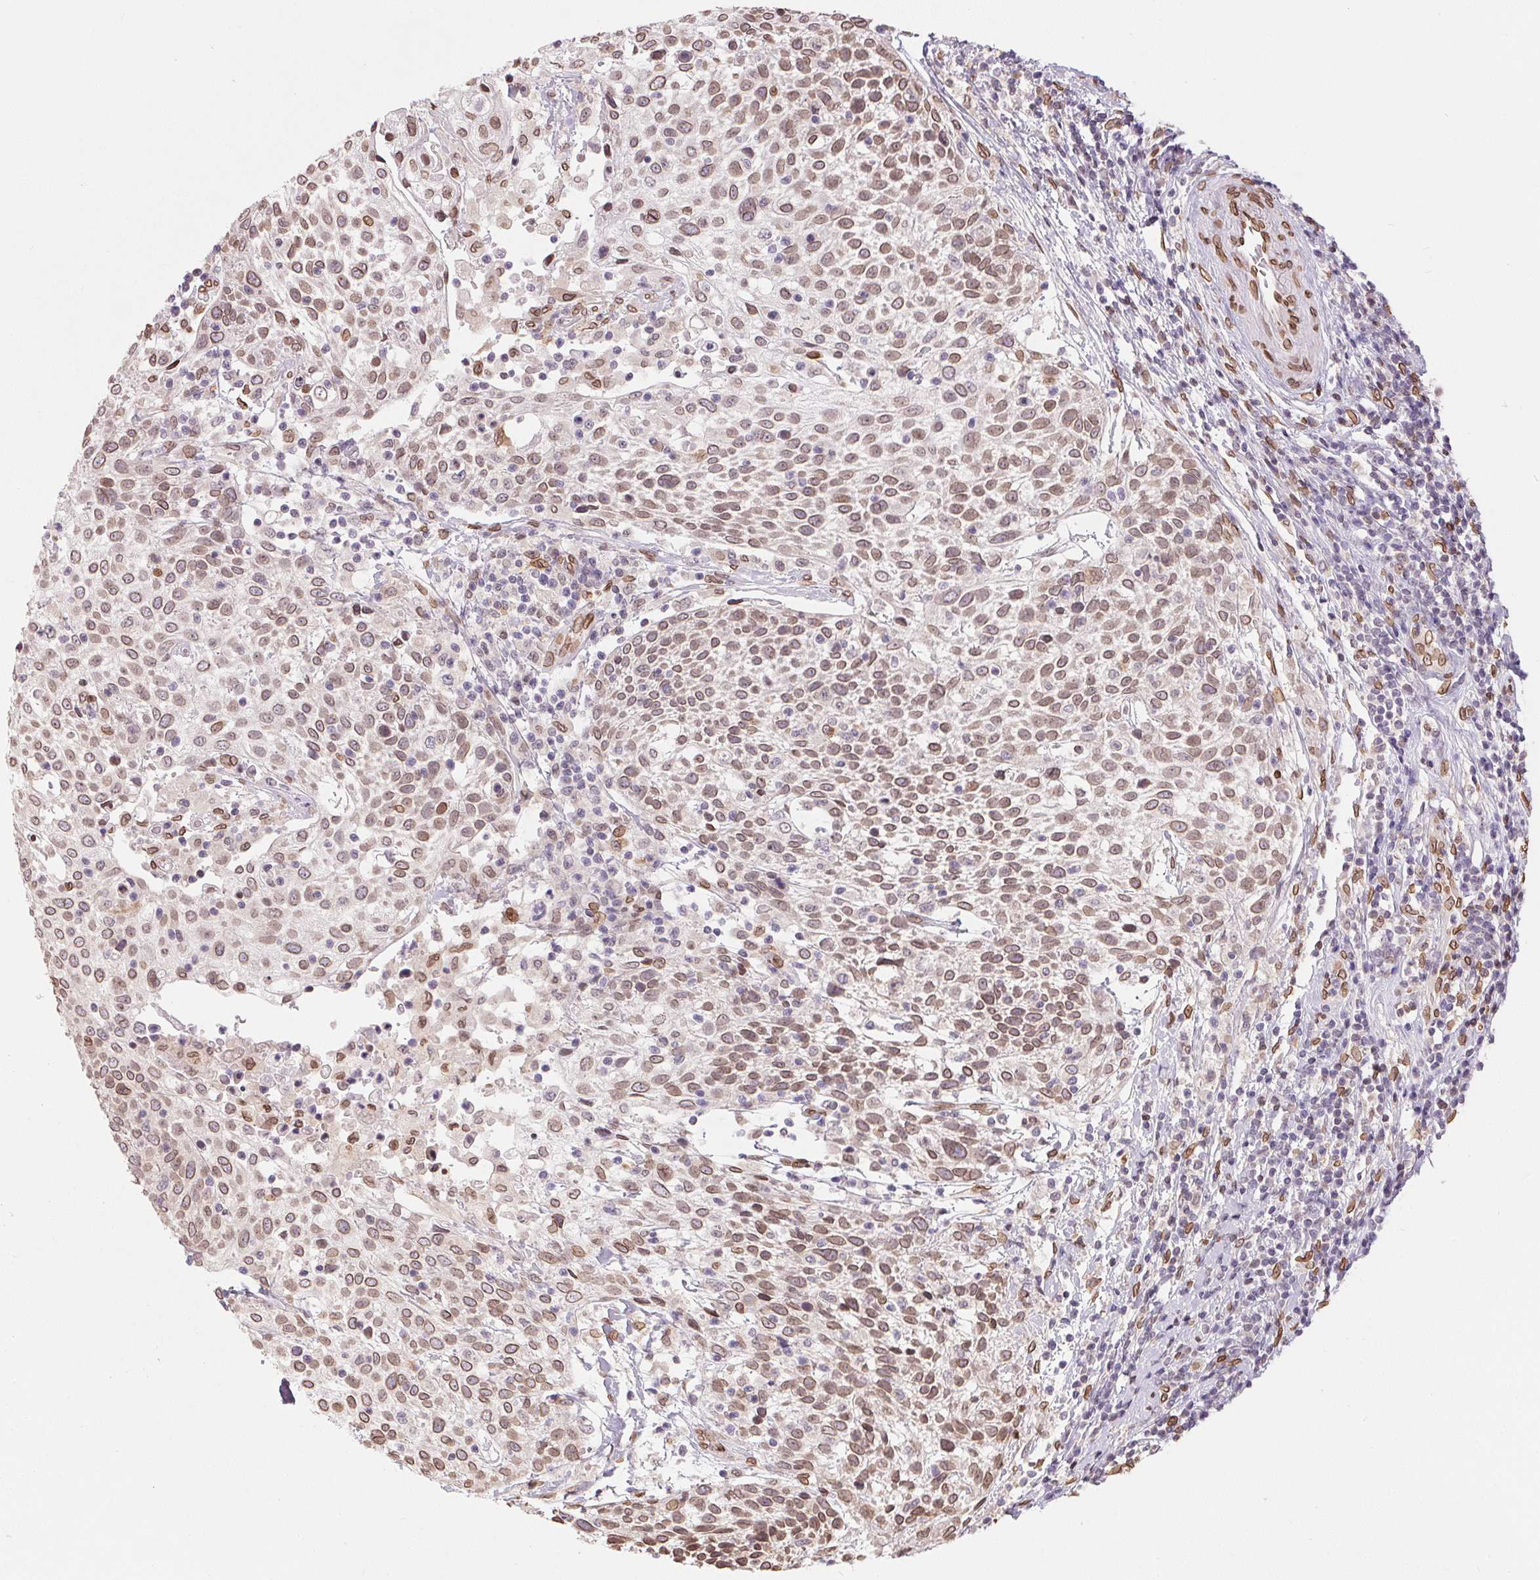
{"staining": {"intensity": "moderate", "quantity": ">75%", "location": "cytoplasmic/membranous,nuclear"}, "tissue": "cervical cancer", "cell_type": "Tumor cells", "image_type": "cancer", "snomed": [{"axis": "morphology", "description": "Squamous cell carcinoma, NOS"}, {"axis": "topography", "description": "Cervix"}], "caption": "An image of cervical squamous cell carcinoma stained for a protein displays moderate cytoplasmic/membranous and nuclear brown staining in tumor cells.", "gene": "TMEM175", "patient": {"sex": "female", "age": 61}}